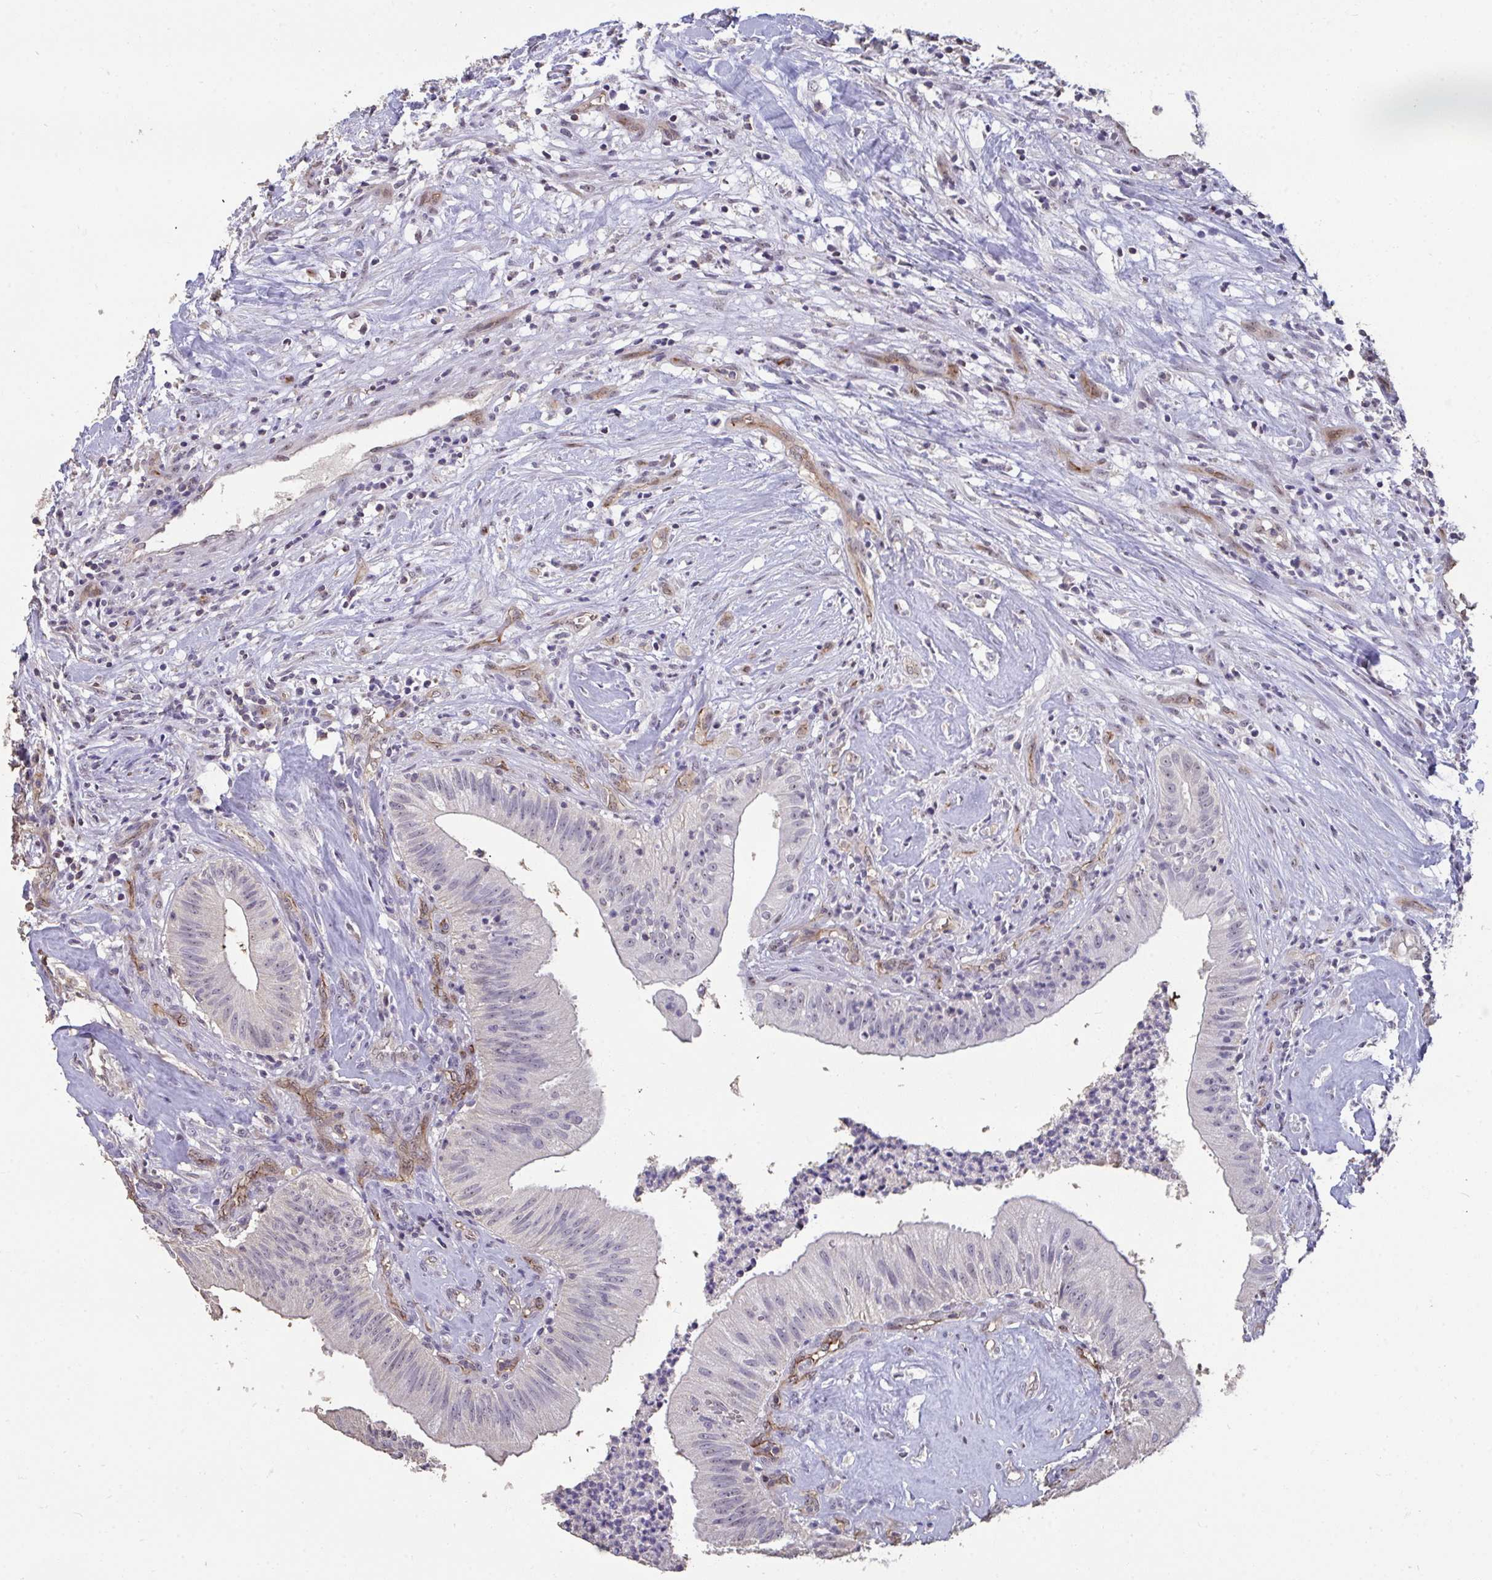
{"staining": {"intensity": "negative", "quantity": "none", "location": "none"}, "tissue": "head and neck cancer", "cell_type": "Tumor cells", "image_type": "cancer", "snomed": [{"axis": "morphology", "description": "Adenocarcinoma, NOS"}, {"axis": "topography", "description": "Head-Neck"}], "caption": "Adenocarcinoma (head and neck) was stained to show a protein in brown. There is no significant expression in tumor cells.", "gene": "SENP3", "patient": {"sex": "male", "age": 44}}